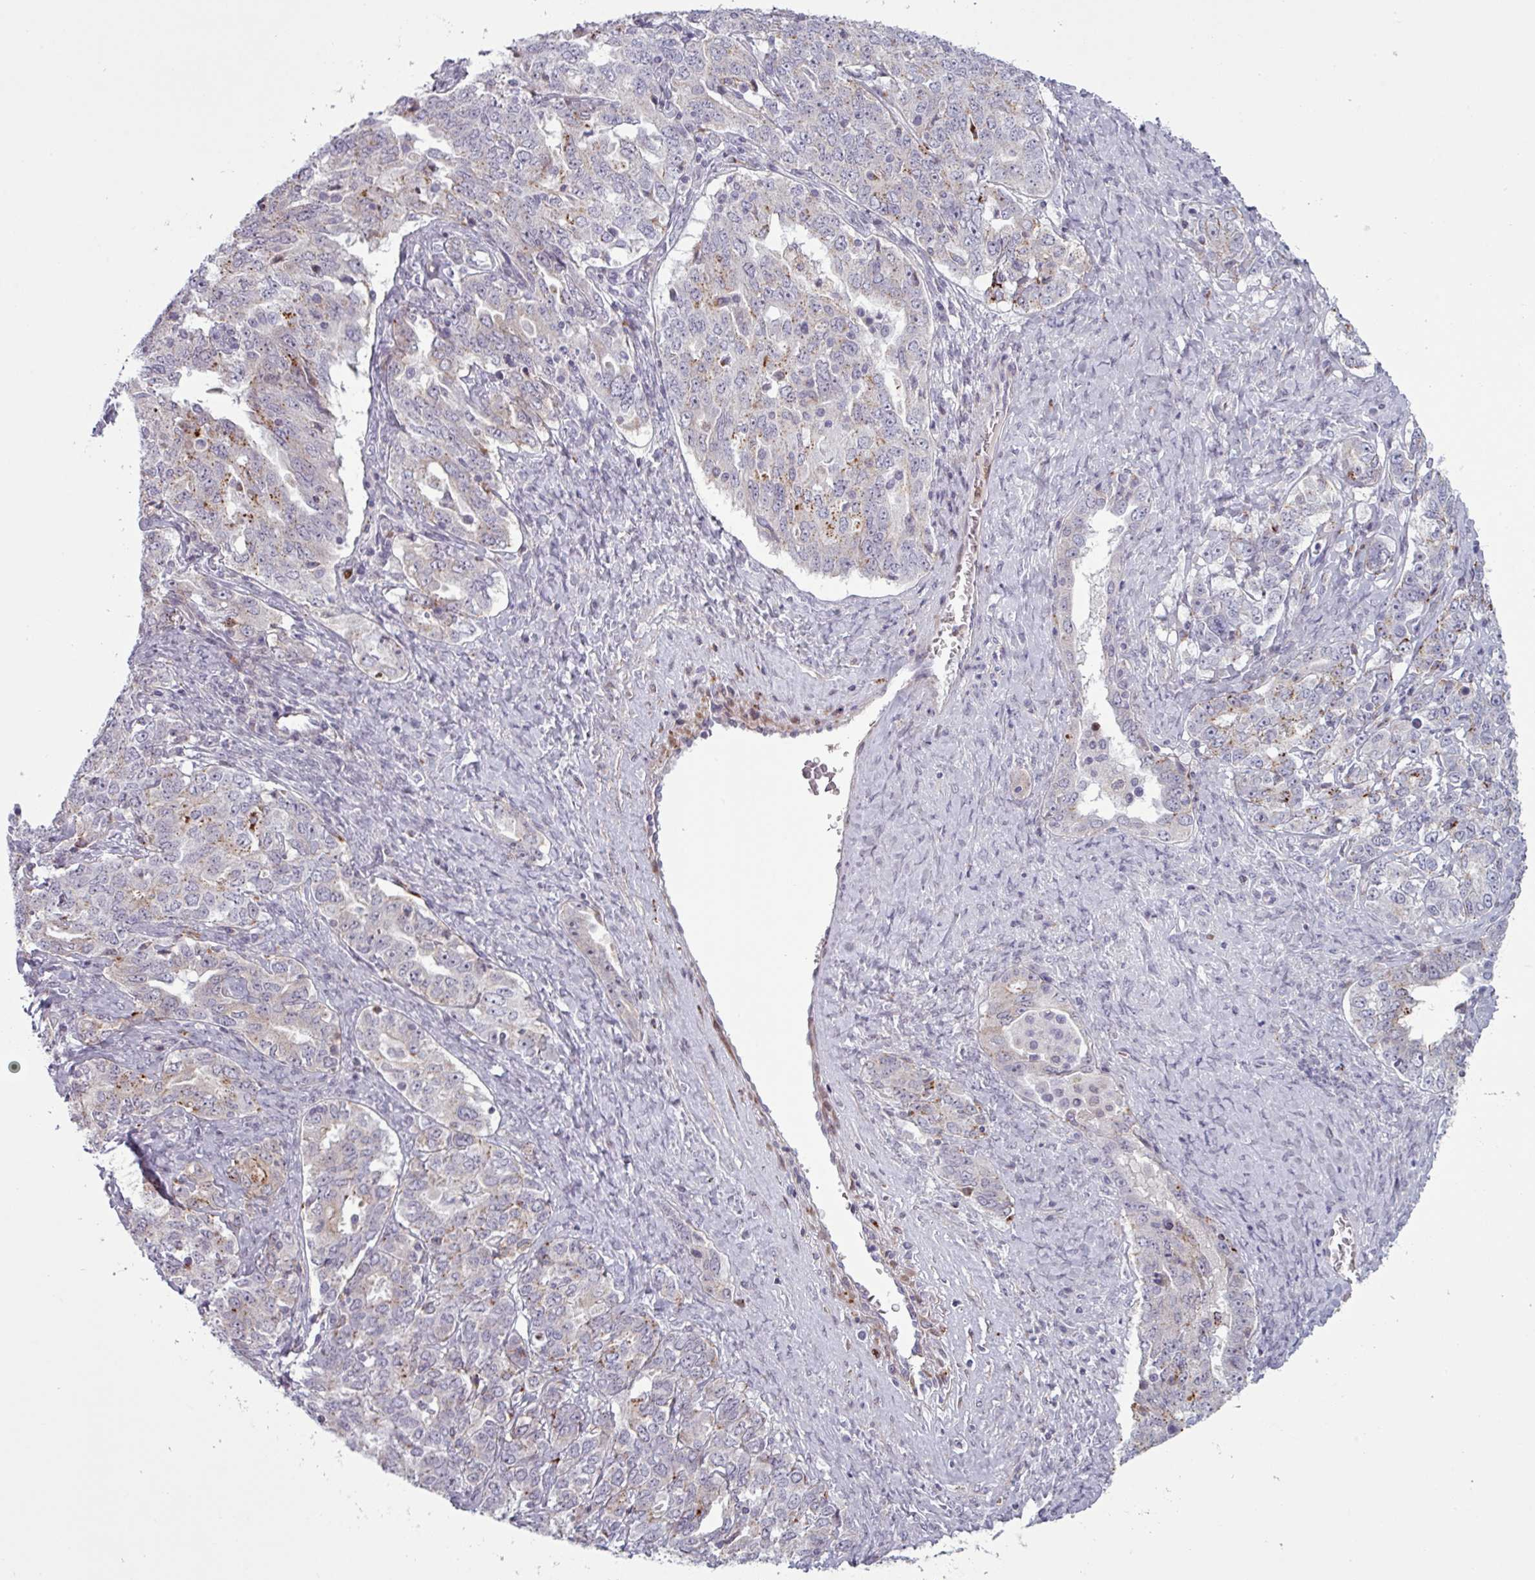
{"staining": {"intensity": "weak", "quantity": "25%-75%", "location": "cytoplasmic/membranous"}, "tissue": "ovarian cancer", "cell_type": "Tumor cells", "image_type": "cancer", "snomed": [{"axis": "morphology", "description": "Carcinoma, endometroid"}, {"axis": "topography", "description": "Ovary"}], "caption": "IHC histopathology image of neoplastic tissue: endometroid carcinoma (ovarian) stained using immunohistochemistry (IHC) displays low levels of weak protein expression localized specifically in the cytoplasmic/membranous of tumor cells, appearing as a cytoplasmic/membranous brown color.", "gene": "MAP7D2", "patient": {"sex": "female", "age": 62}}